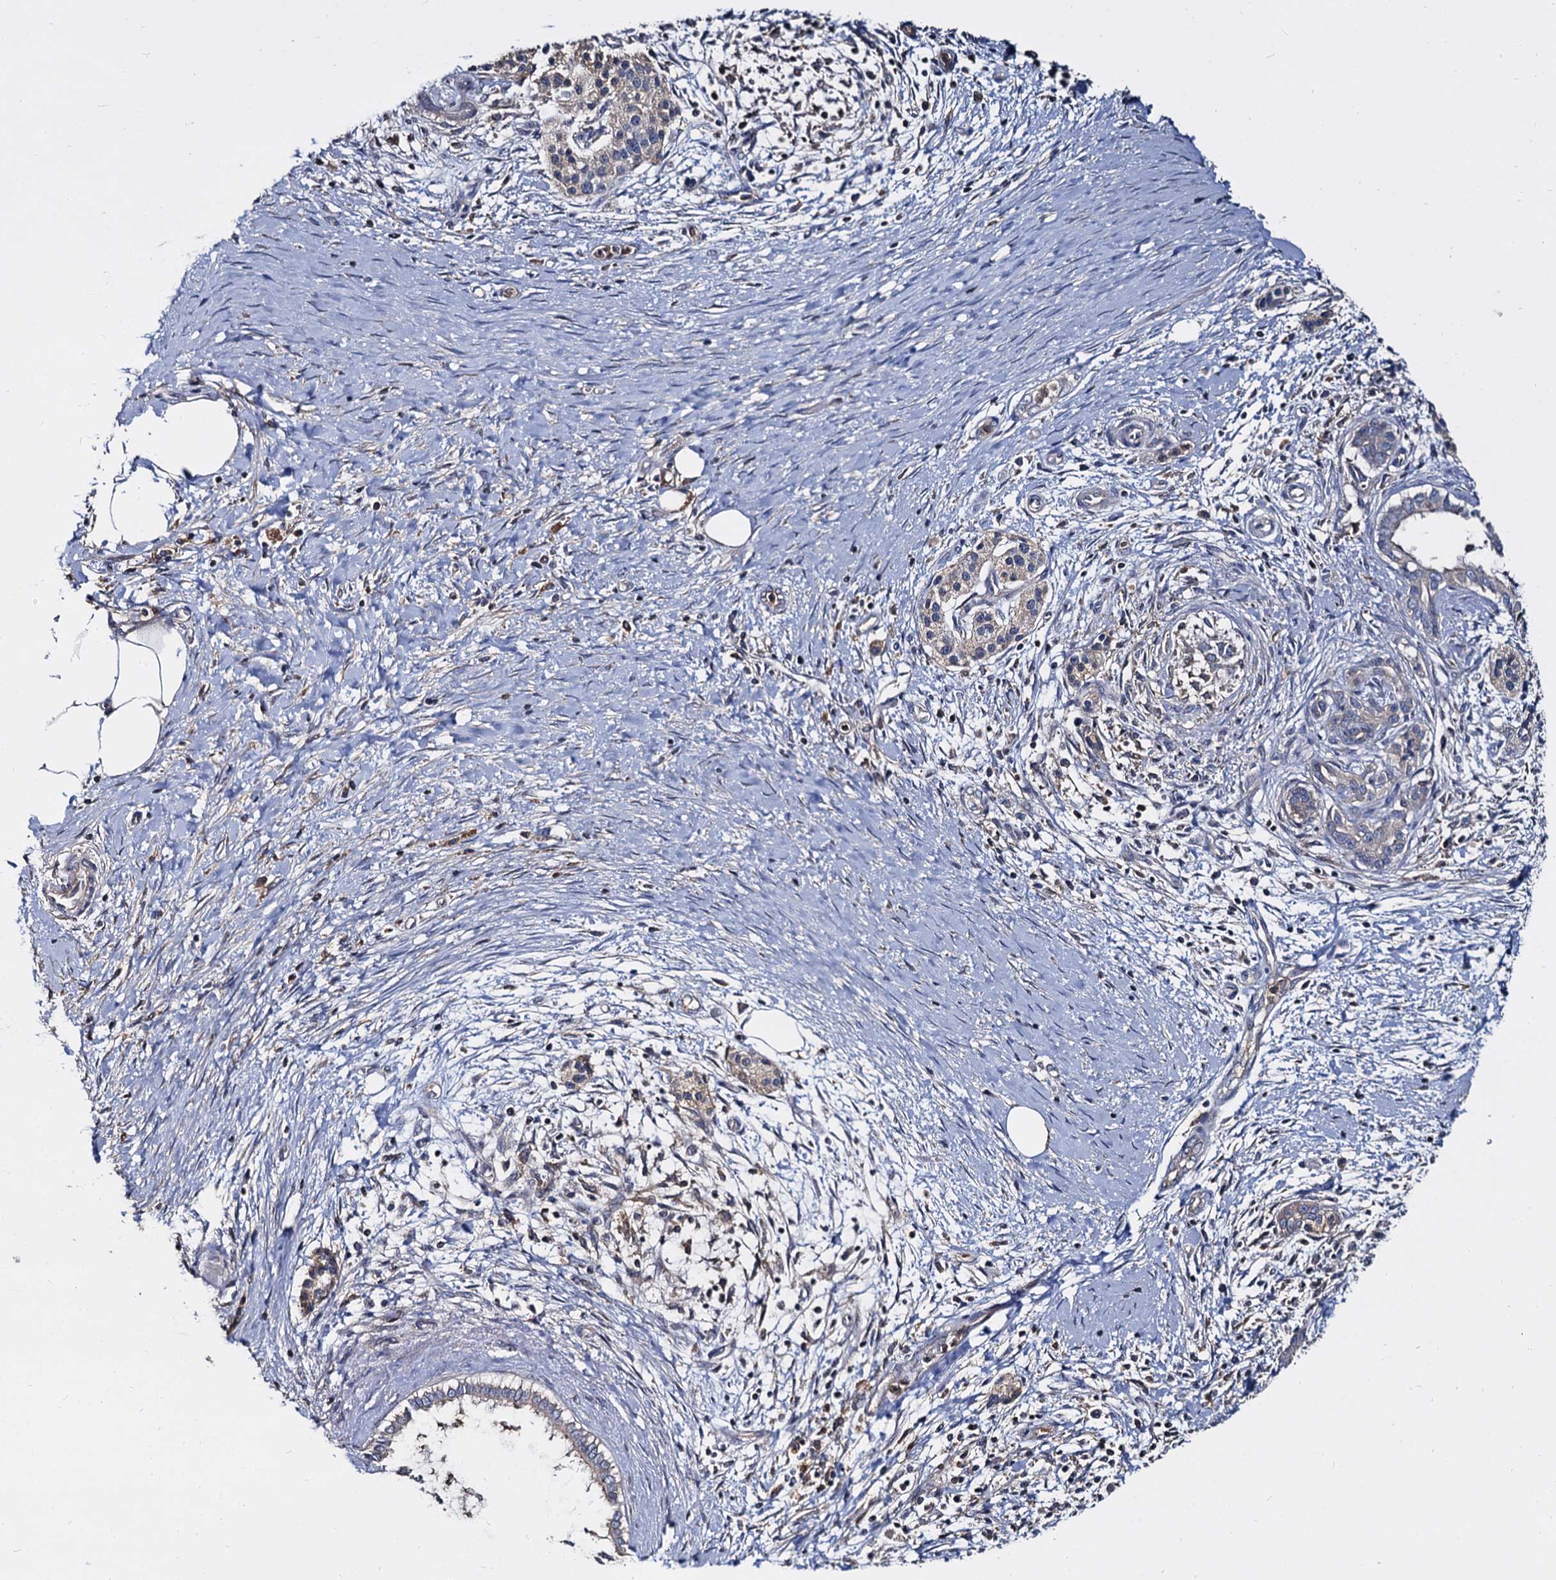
{"staining": {"intensity": "negative", "quantity": "none", "location": "none"}, "tissue": "pancreatic cancer", "cell_type": "Tumor cells", "image_type": "cancer", "snomed": [{"axis": "morphology", "description": "Adenocarcinoma, NOS"}, {"axis": "topography", "description": "Pancreas"}], "caption": "The histopathology image reveals no staining of tumor cells in pancreatic adenocarcinoma.", "gene": "ANKRD13A", "patient": {"sex": "male", "age": 58}}